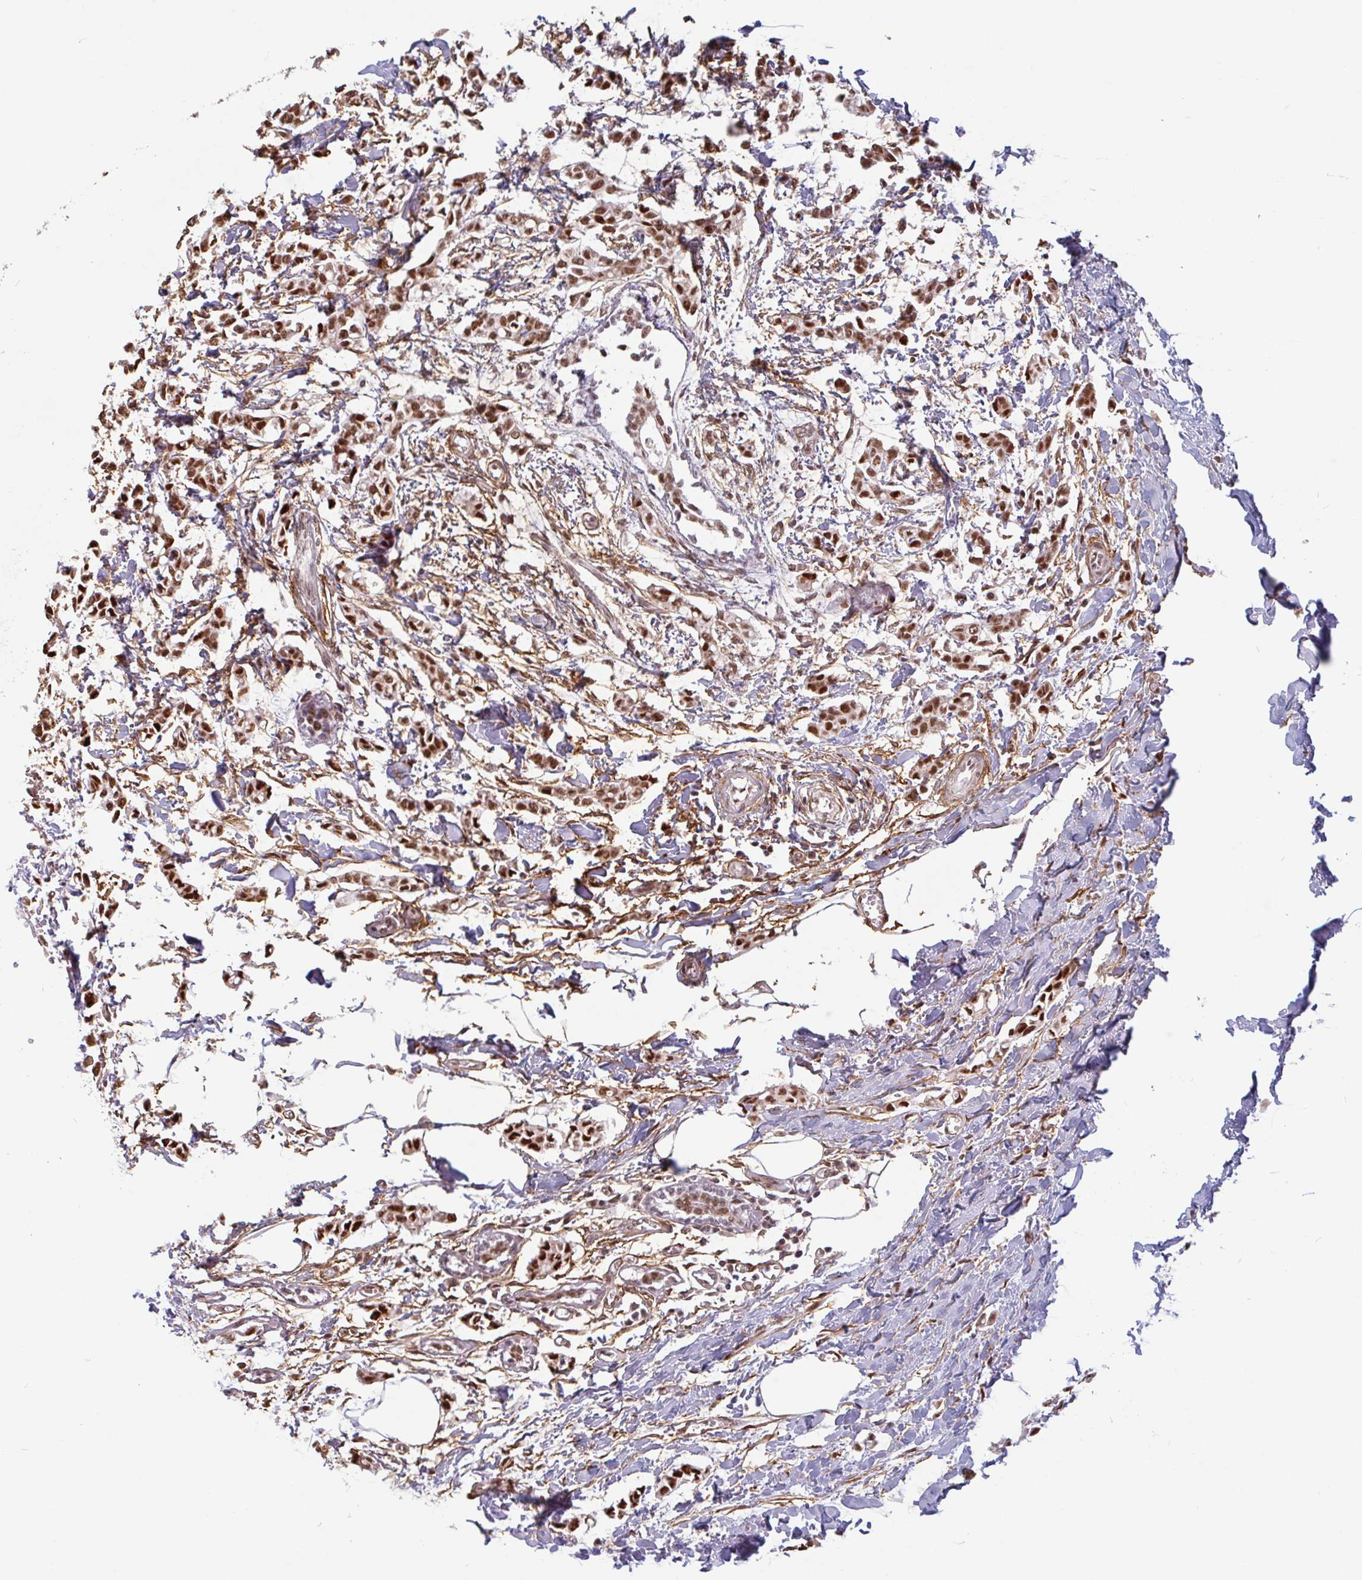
{"staining": {"intensity": "moderate", "quantity": ">75%", "location": "nuclear"}, "tissue": "breast cancer", "cell_type": "Tumor cells", "image_type": "cancer", "snomed": [{"axis": "morphology", "description": "Duct carcinoma"}, {"axis": "topography", "description": "Breast"}], "caption": "IHC (DAB) staining of human breast infiltrating ductal carcinoma shows moderate nuclear protein staining in about >75% of tumor cells.", "gene": "TMEM119", "patient": {"sex": "female", "age": 41}}